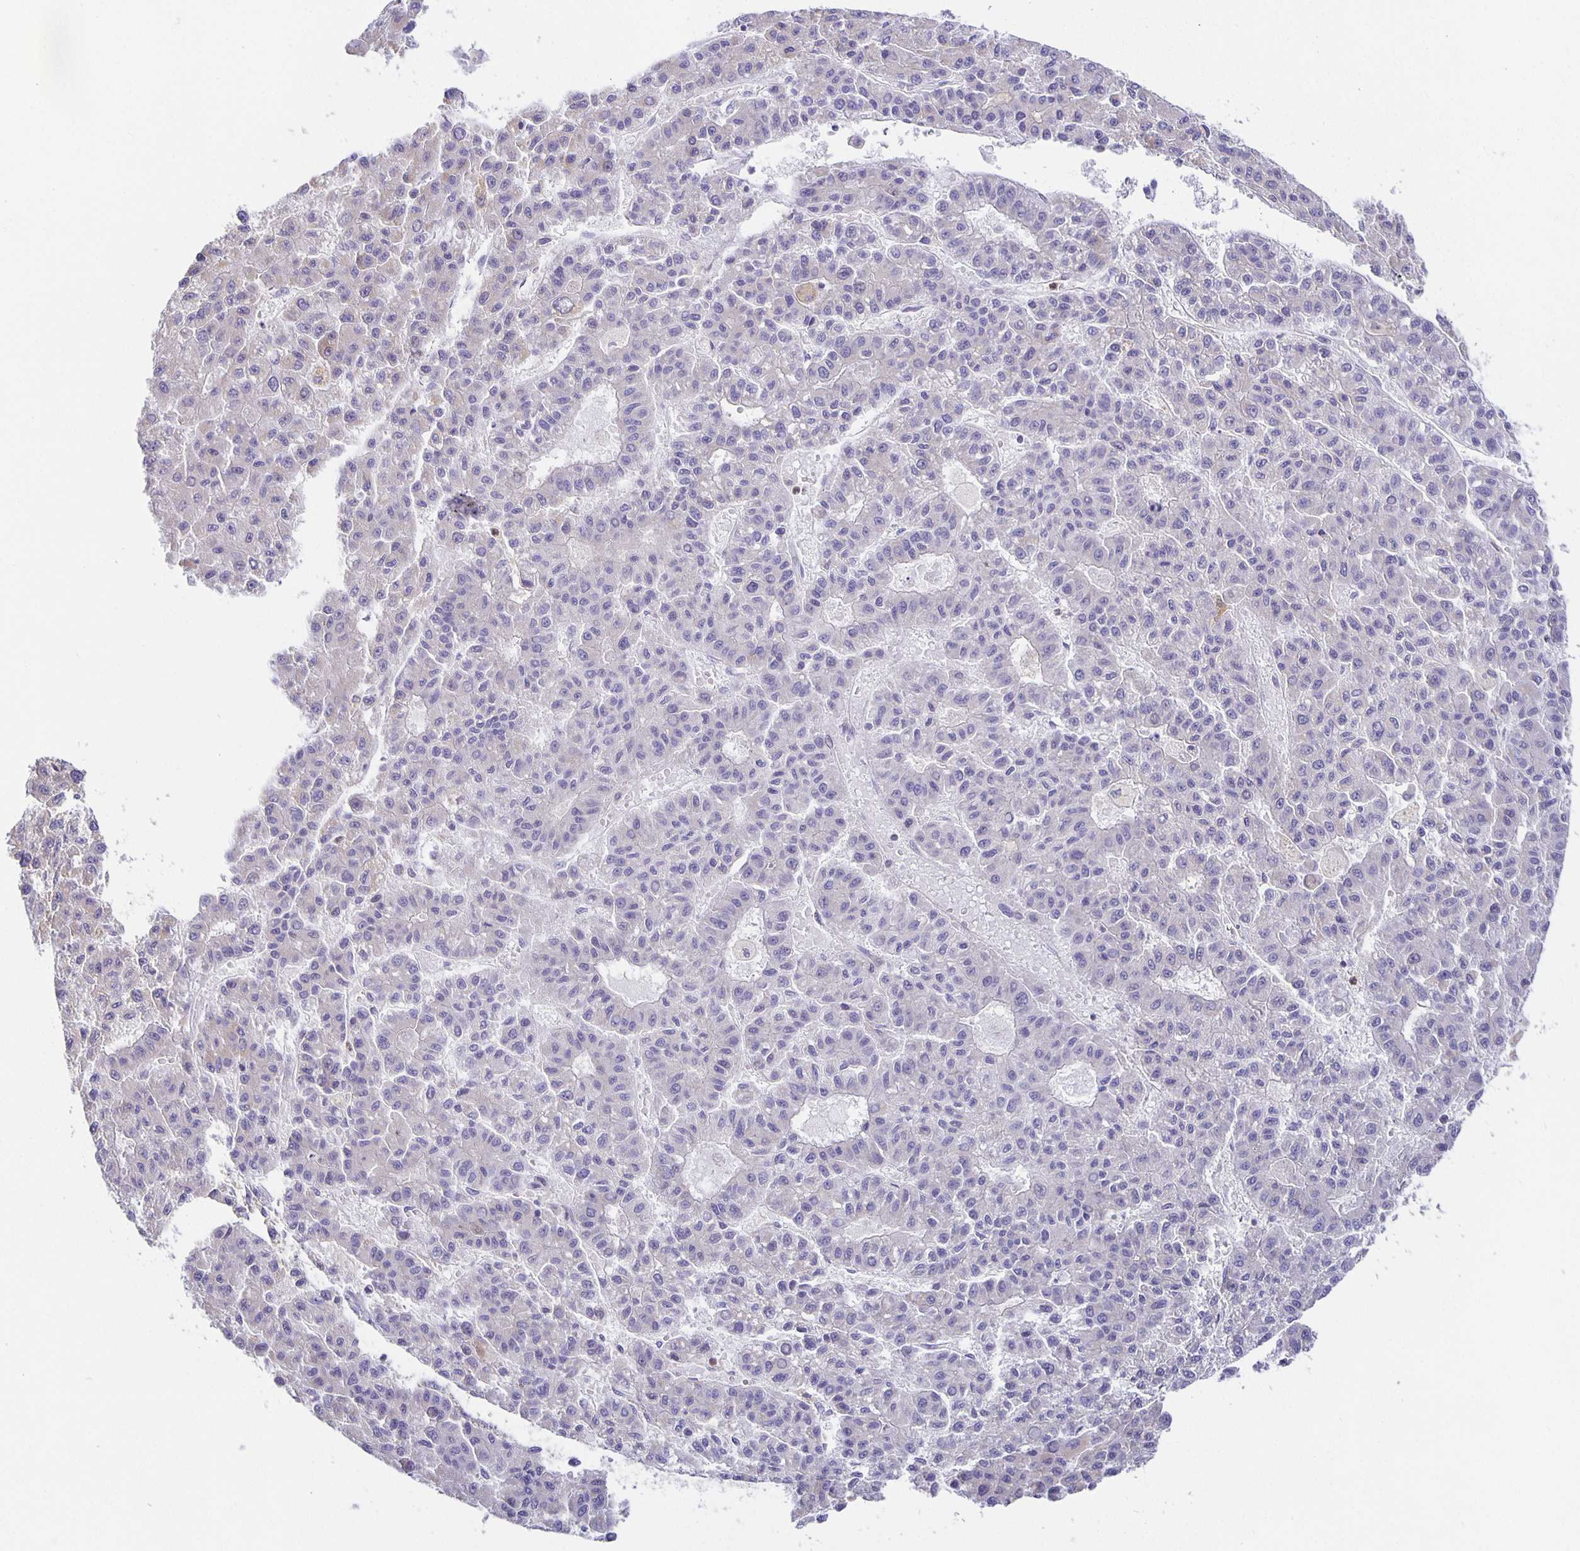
{"staining": {"intensity": "negative", "quantity": "none", "location": "none"}, "tissue": "liver cancer", "cell_type": "Tumor cells", "image_type": "cancer", "snomed": [{"axis": "morphology", "description": "Carcinoma, Hepatocellular, NOS"}, {"axis": "topography", "description": "Liver"}], "caption": "A photomicrograph of hepatocellular carcinoma (liver) stained for a protein exhibits no brown staining in tumor cells.", "gene": "FLRT3", "patient": {"sex": "male", "age": 70}}